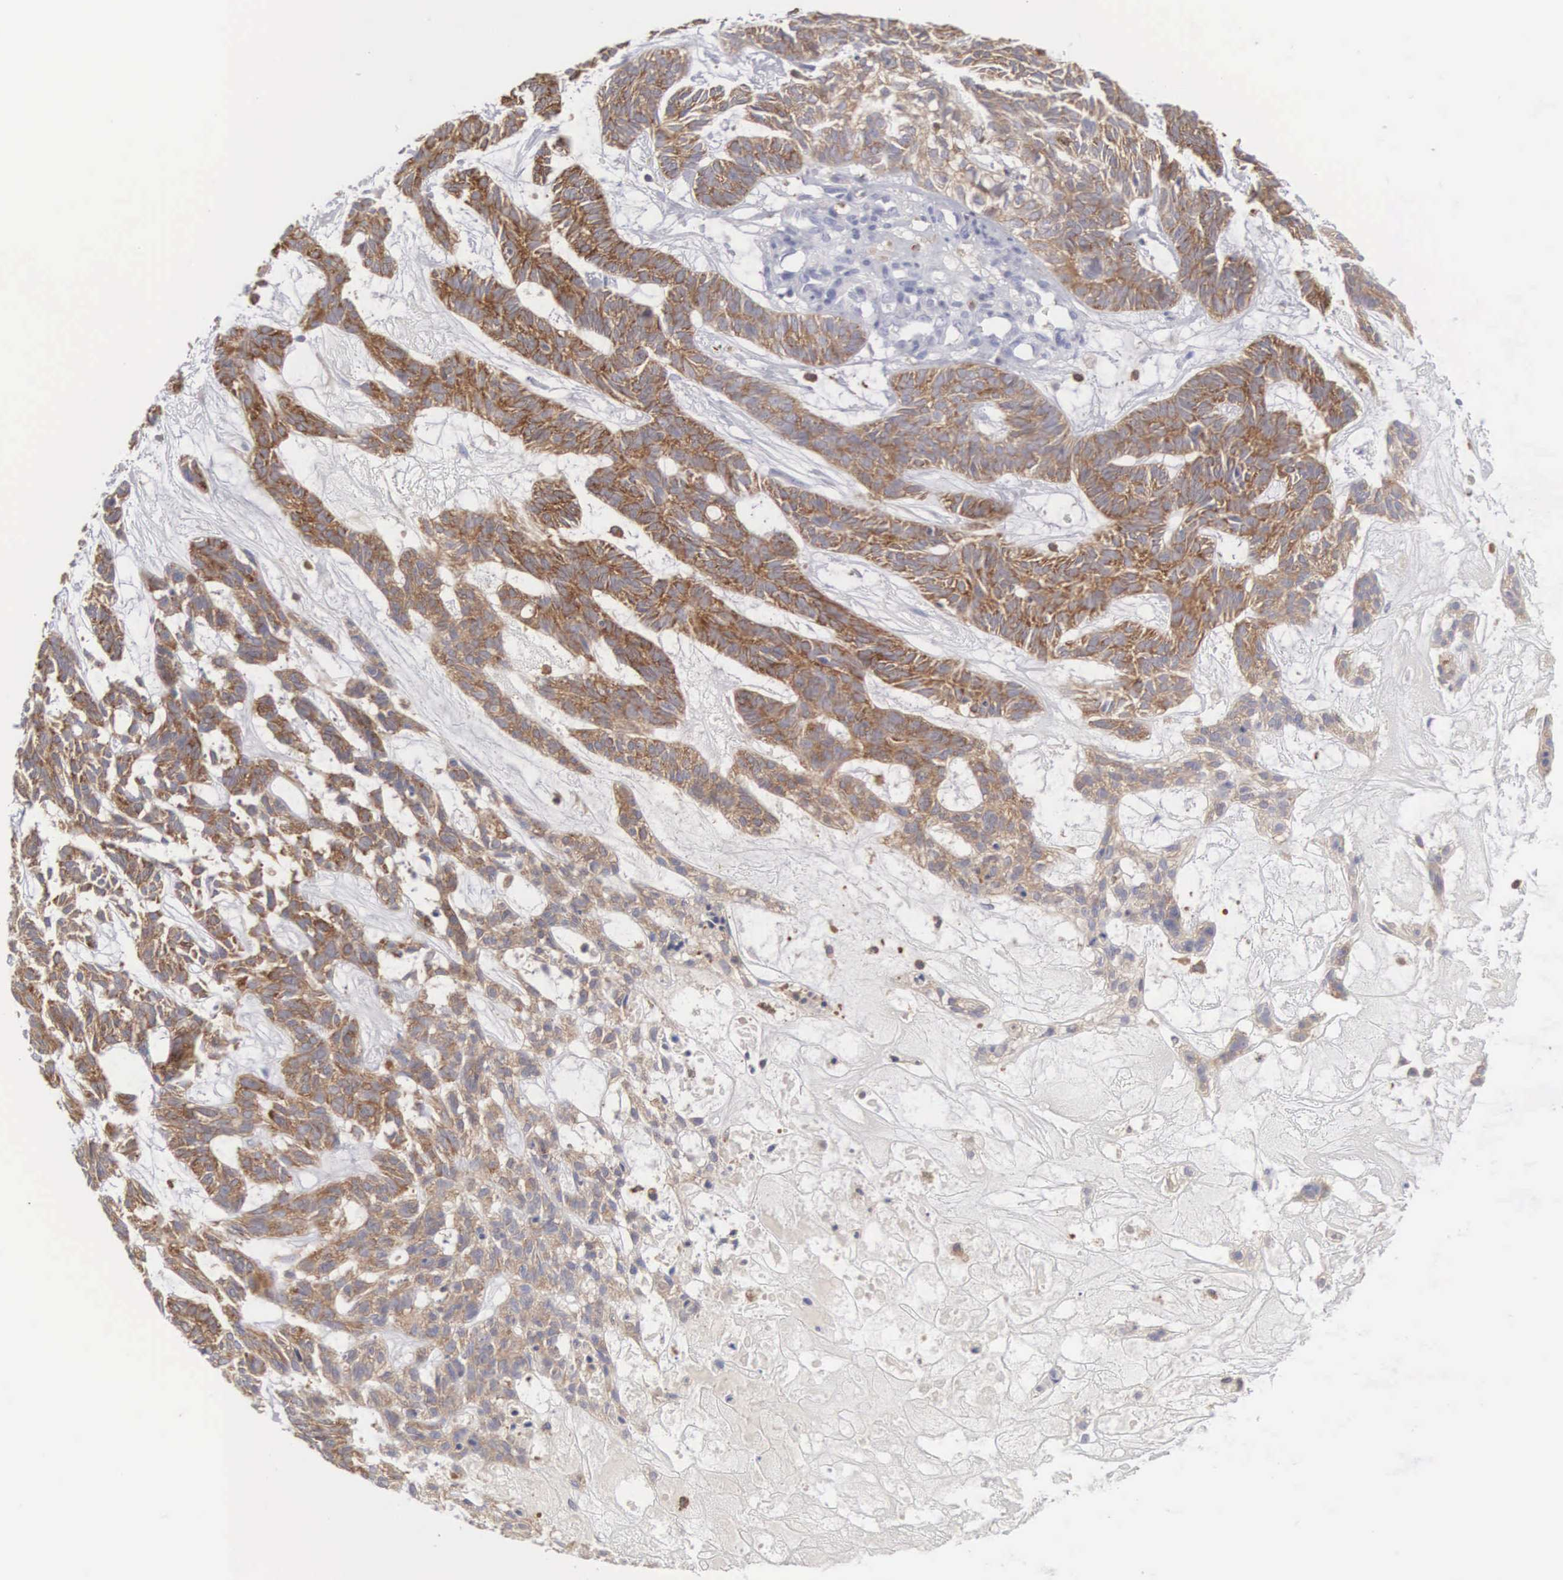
{"staining": {"intensity": "moderate", "quantity": ">75%", "location": "cytoplasmic/membranous"}, "tissue": "skin cancer", "cell_type": "Tumor cells", "image_type": "cancer", "snomed": [{"axis": "morphology", "description": "Basal cell carcinoma"}, {"axis": "topography", "description": "Skin"}], "caption": "Basal cell carcinoma (skin) stained with immunohistochemistry (IHC) shows moderate cytoplasmic/membranous positivity in approximately >75% of tumor cells. Nuclei are stained in blue.", "gene": "SH3BP1", "patient": {"sex": "male", "age": 75}}